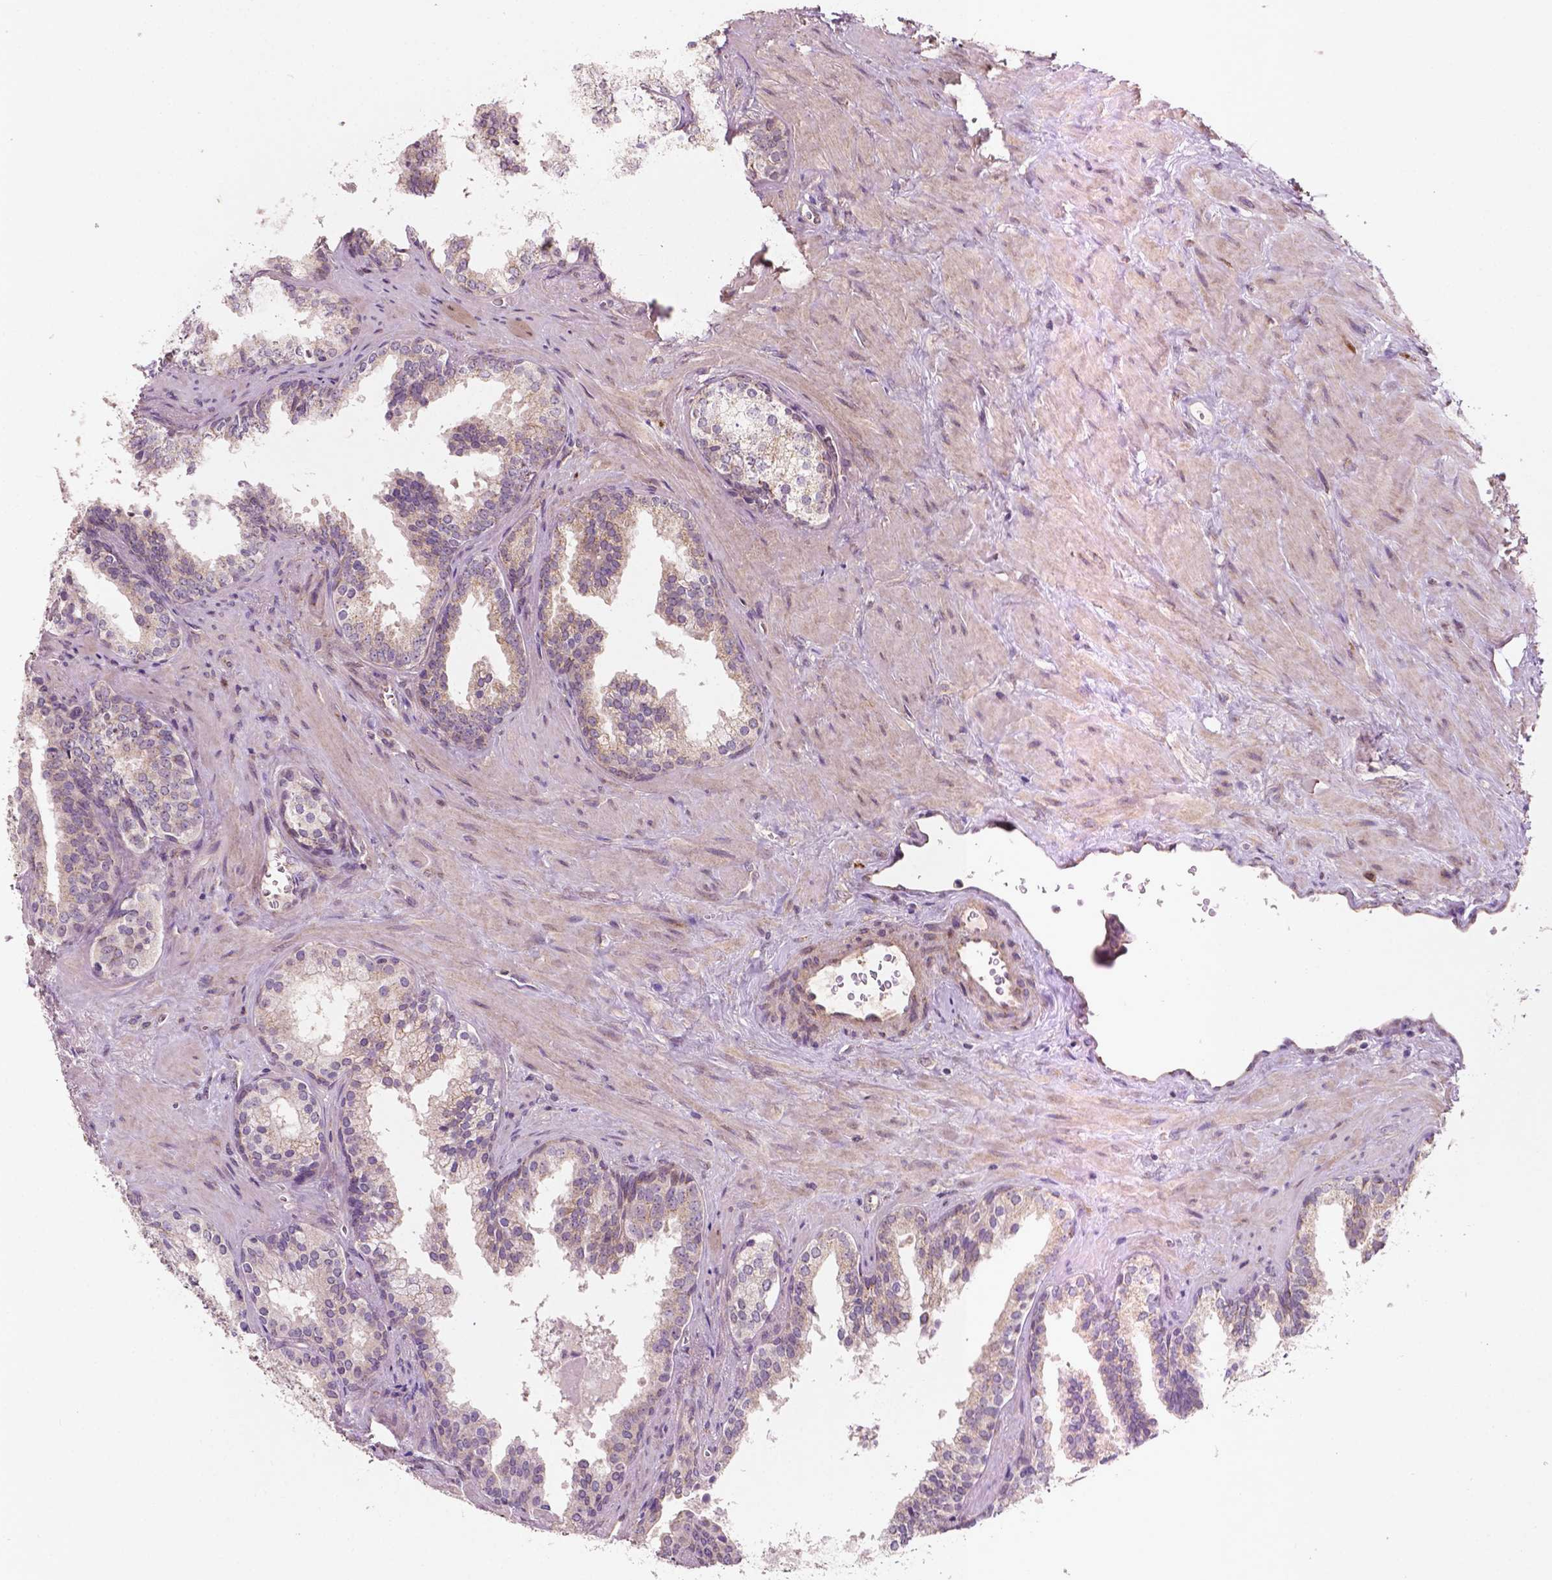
{"staining": {"intensity": "weak", "quantity": "<25%", "location": "cytoplasmic/membranous"}, "tissue": "prostate cancer", "cell_type": "Tumor cells", "image_type": "cancer", "snomed": [{"axis": "morphology", "description": "Adenocarcinoma, High grade"}, {"axis": "topography", "description": "Prostate"}], "caption": "A high-resolution photomicrograph shows immunohistochemistry staining of prostate cancer, which shows no significant positivity in tumor cells.", "gene": "EBAG9", "patient": {"sex": "male", "age": 68}}